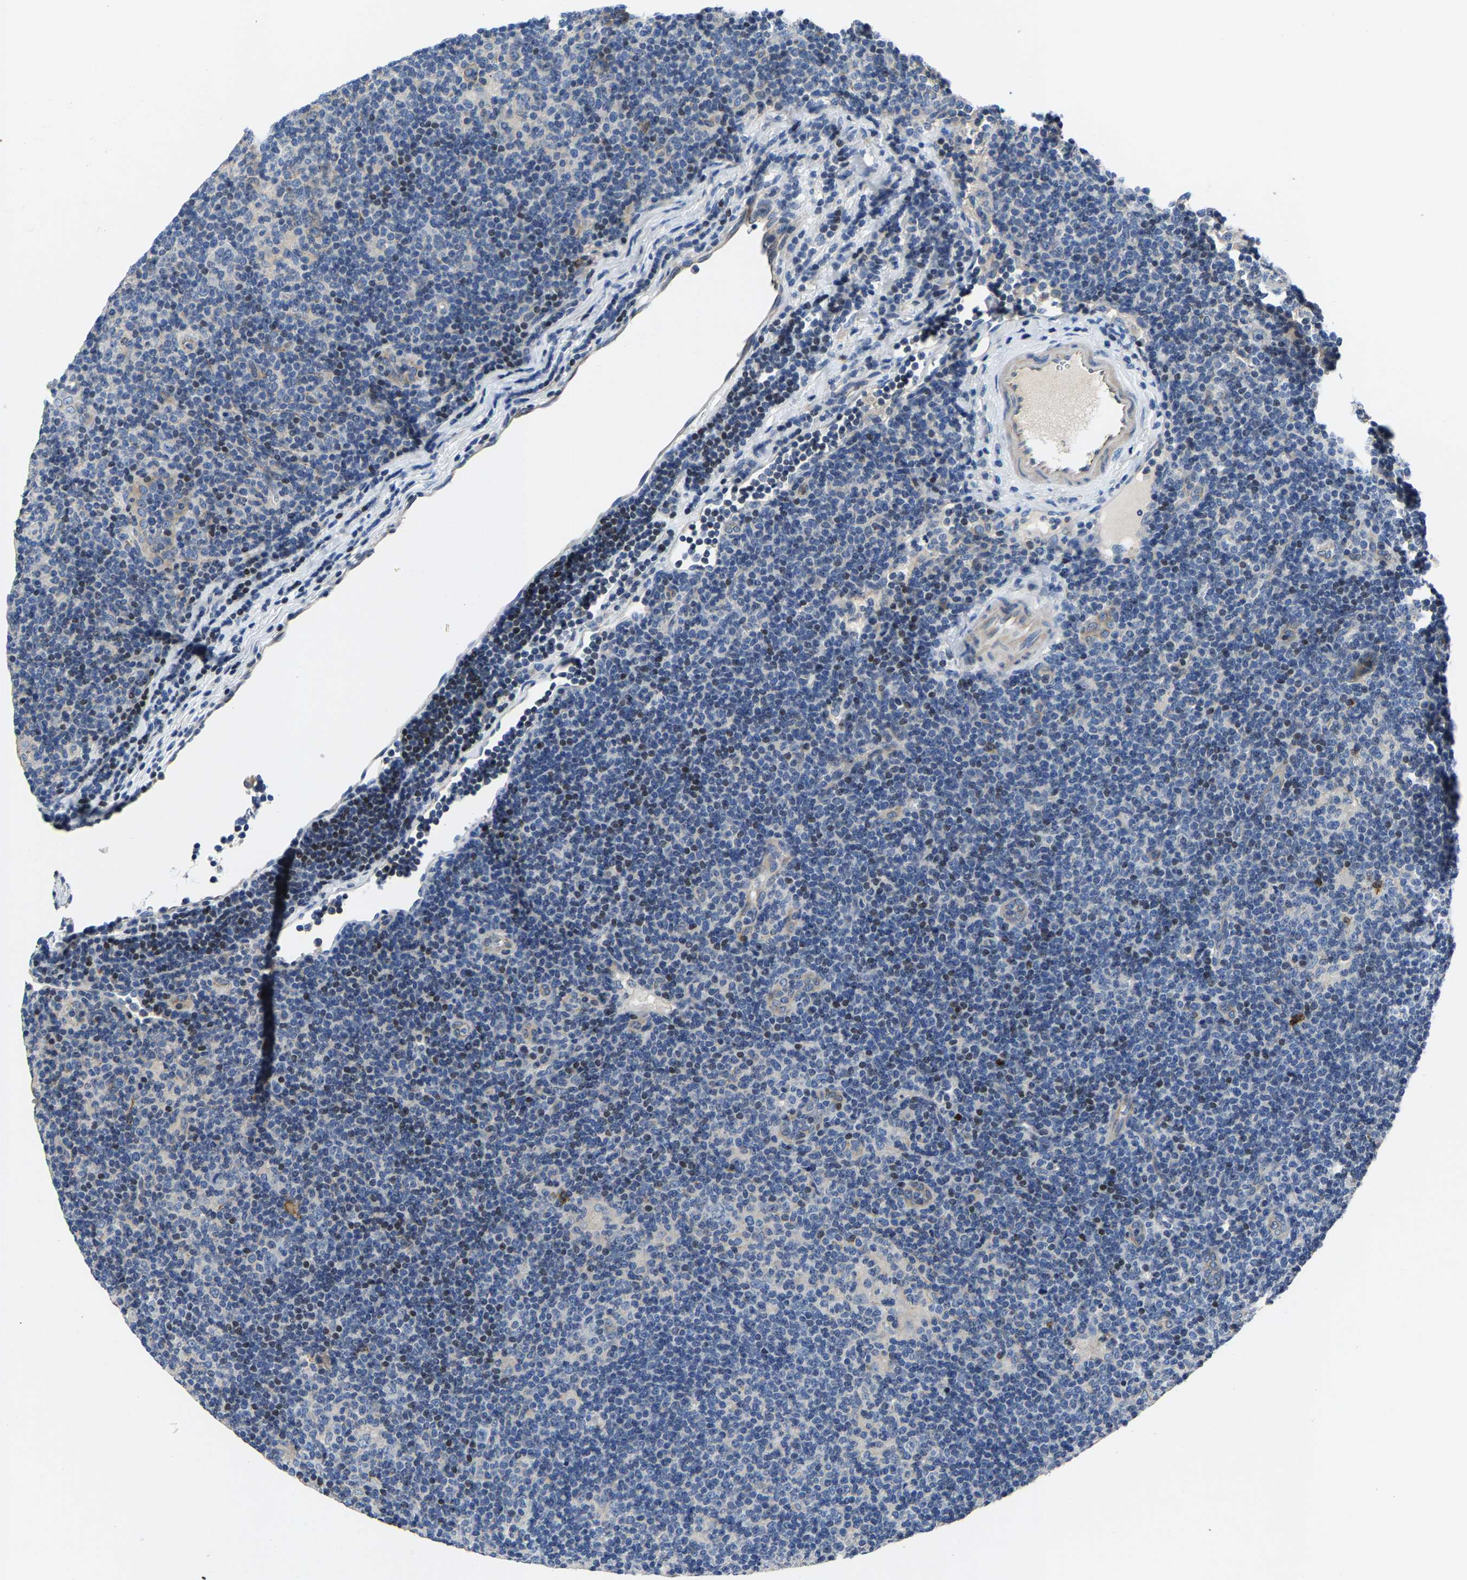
{"staining": {"intensity": "negative", "quantity": "none", "location": "none"}, "tissue": "lymphoma", "cell_type": "Tumor cells", "image_type": "cancer", "snomed": [{"axis": "morphology", "description": "Hodgkin's disease, NOS"}, {"axis": "topography", "description": "Lymph node"}], "caption": "Tumor cells are negative for protein expression in human lymphoma.", "gene": "AGBL3", "patient": {"sex": "female", "age": 57}}